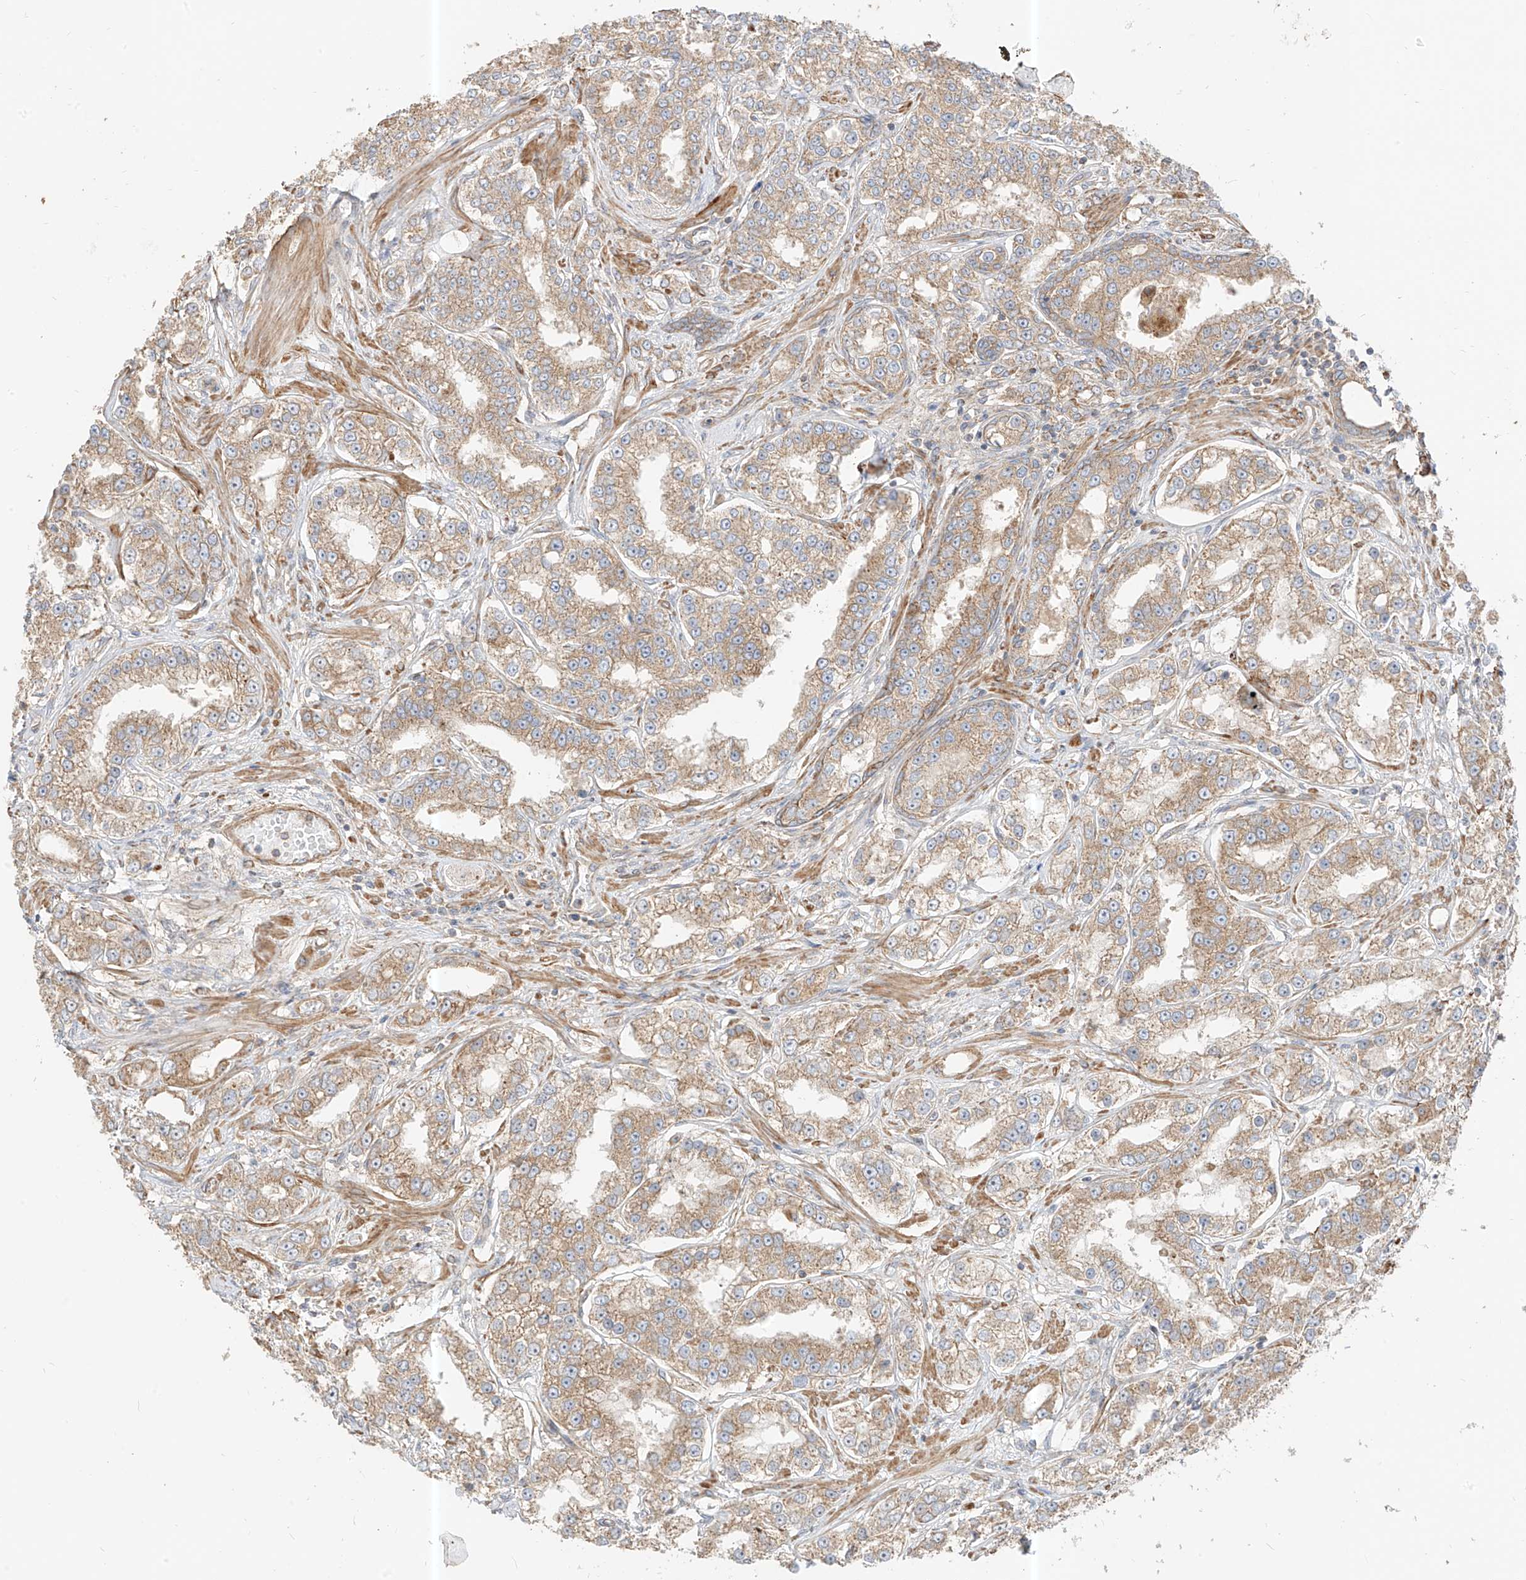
{"staining": {"intensity": "moderate", "quantity": ">75%", "location": "cytoplasmic/membranous"}, "tissue": "prostate cancer", "cell_type": "Tumor cells", "image_type": "cancer", "snomed": [{"axis": "morphology", "description": "Normal tissue, NOS"}, {"axis": "morphology", "description": "Adenocarcinoma, High grade"}, {"axis": "topography", "description": "Prostate"}], "caption": "There is medium levels of moderate cytoplasmic/membranous staining in tumor cells of adenocarcinoma (high-grade) (prostate), as demonstrated by immunohistochemical staining (brown color).", "gene": "PLCL1", "patient": {"sex": "male", "age": 83}}